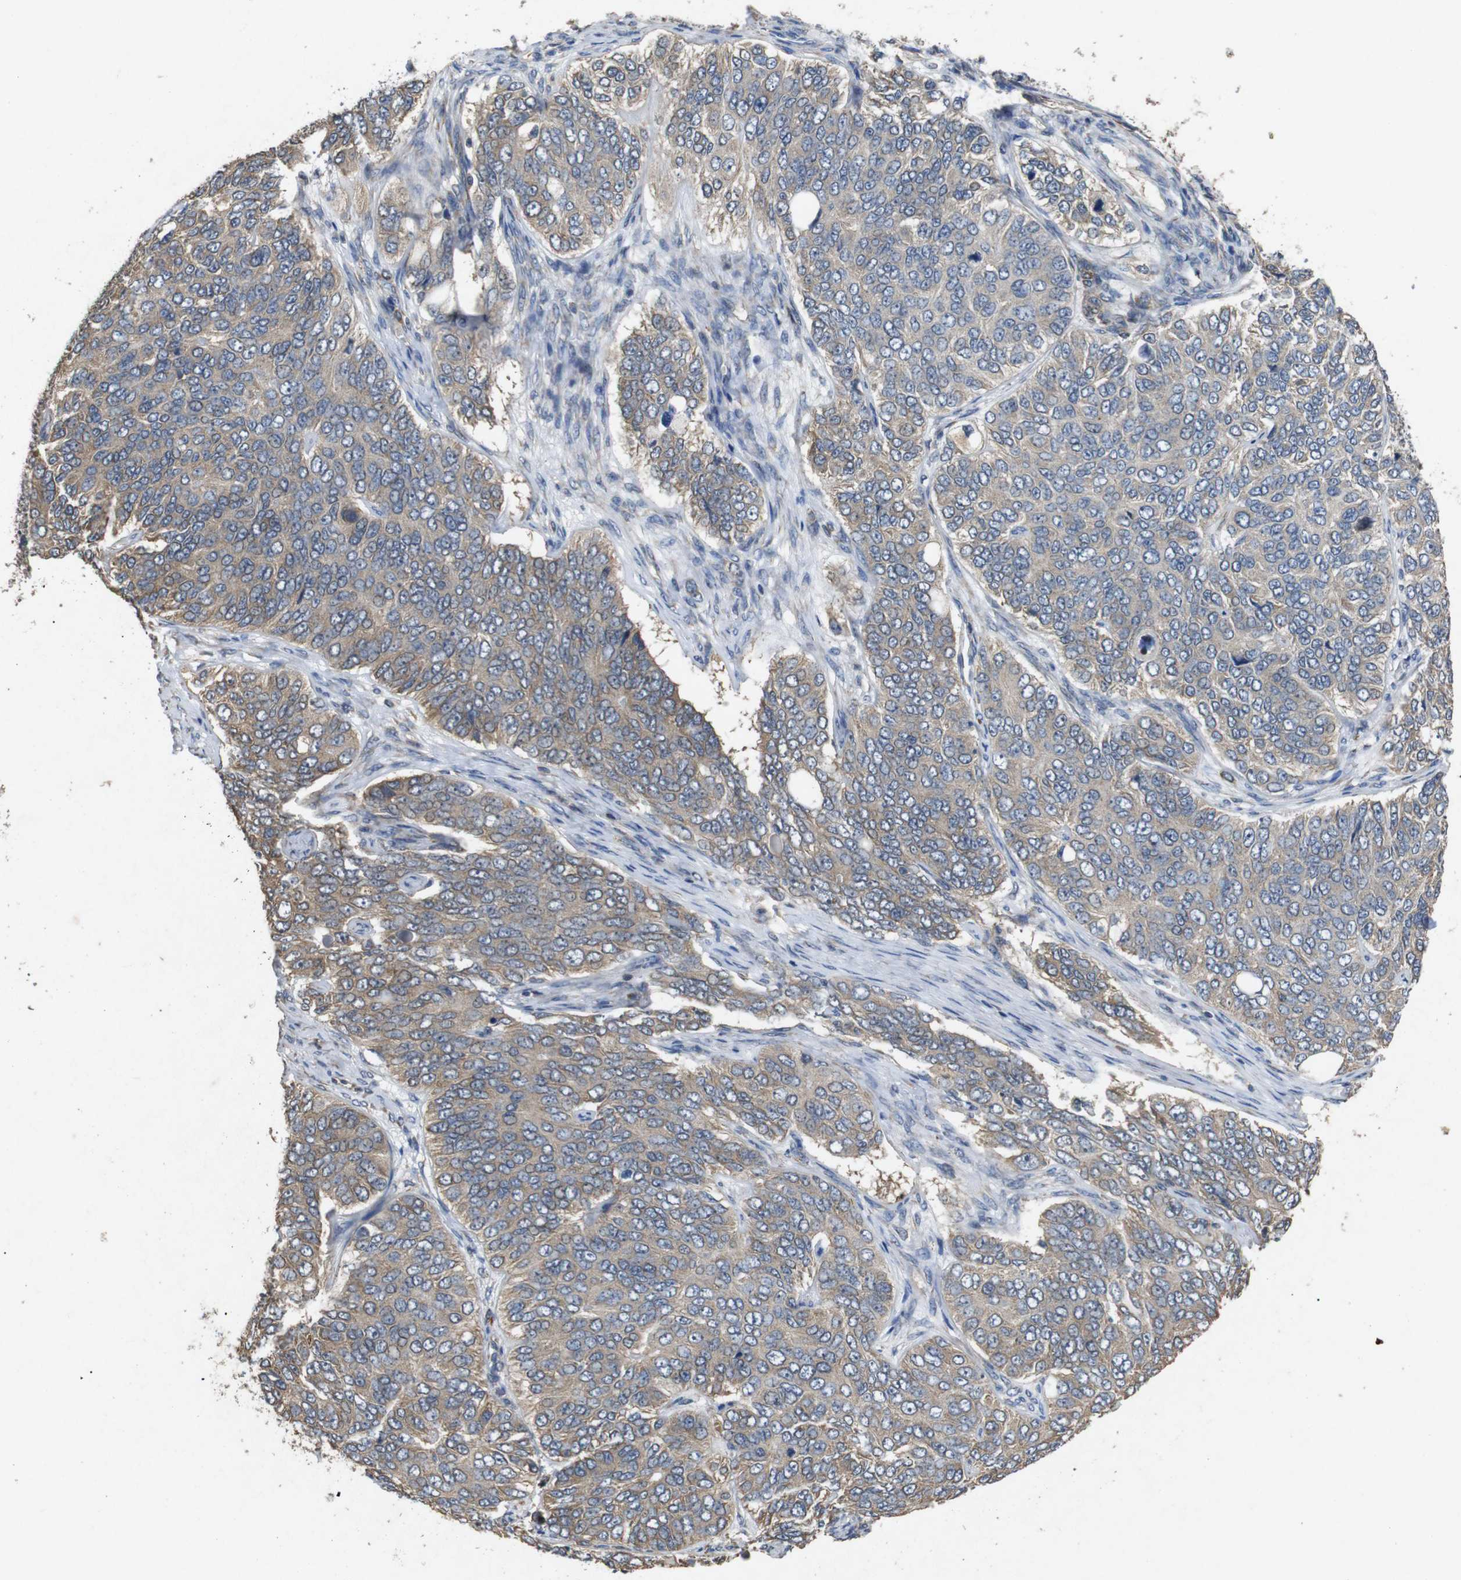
{"staining": {"intensity": "moderate", "quantity": ">75%", "location": "cytoplasmic/membranous"}, "tissue": "ovarian cancer", "cell_type": "Tumor cells", "image_type": "cancer", "snomed": [{"axis": "morphology", "description": "Carcinoma, endometroid"}, {"axis": "topography", "description": "Ovary"}], "caption": "Ovarian cancer stained with DAB immunohistochemistry reveals medium levels of moderate cytoplasmic/membranous expression in approximately >75% of tumor cells.", "gene": "BNIP3", "patient": {"sex": "female", "age": 51}}